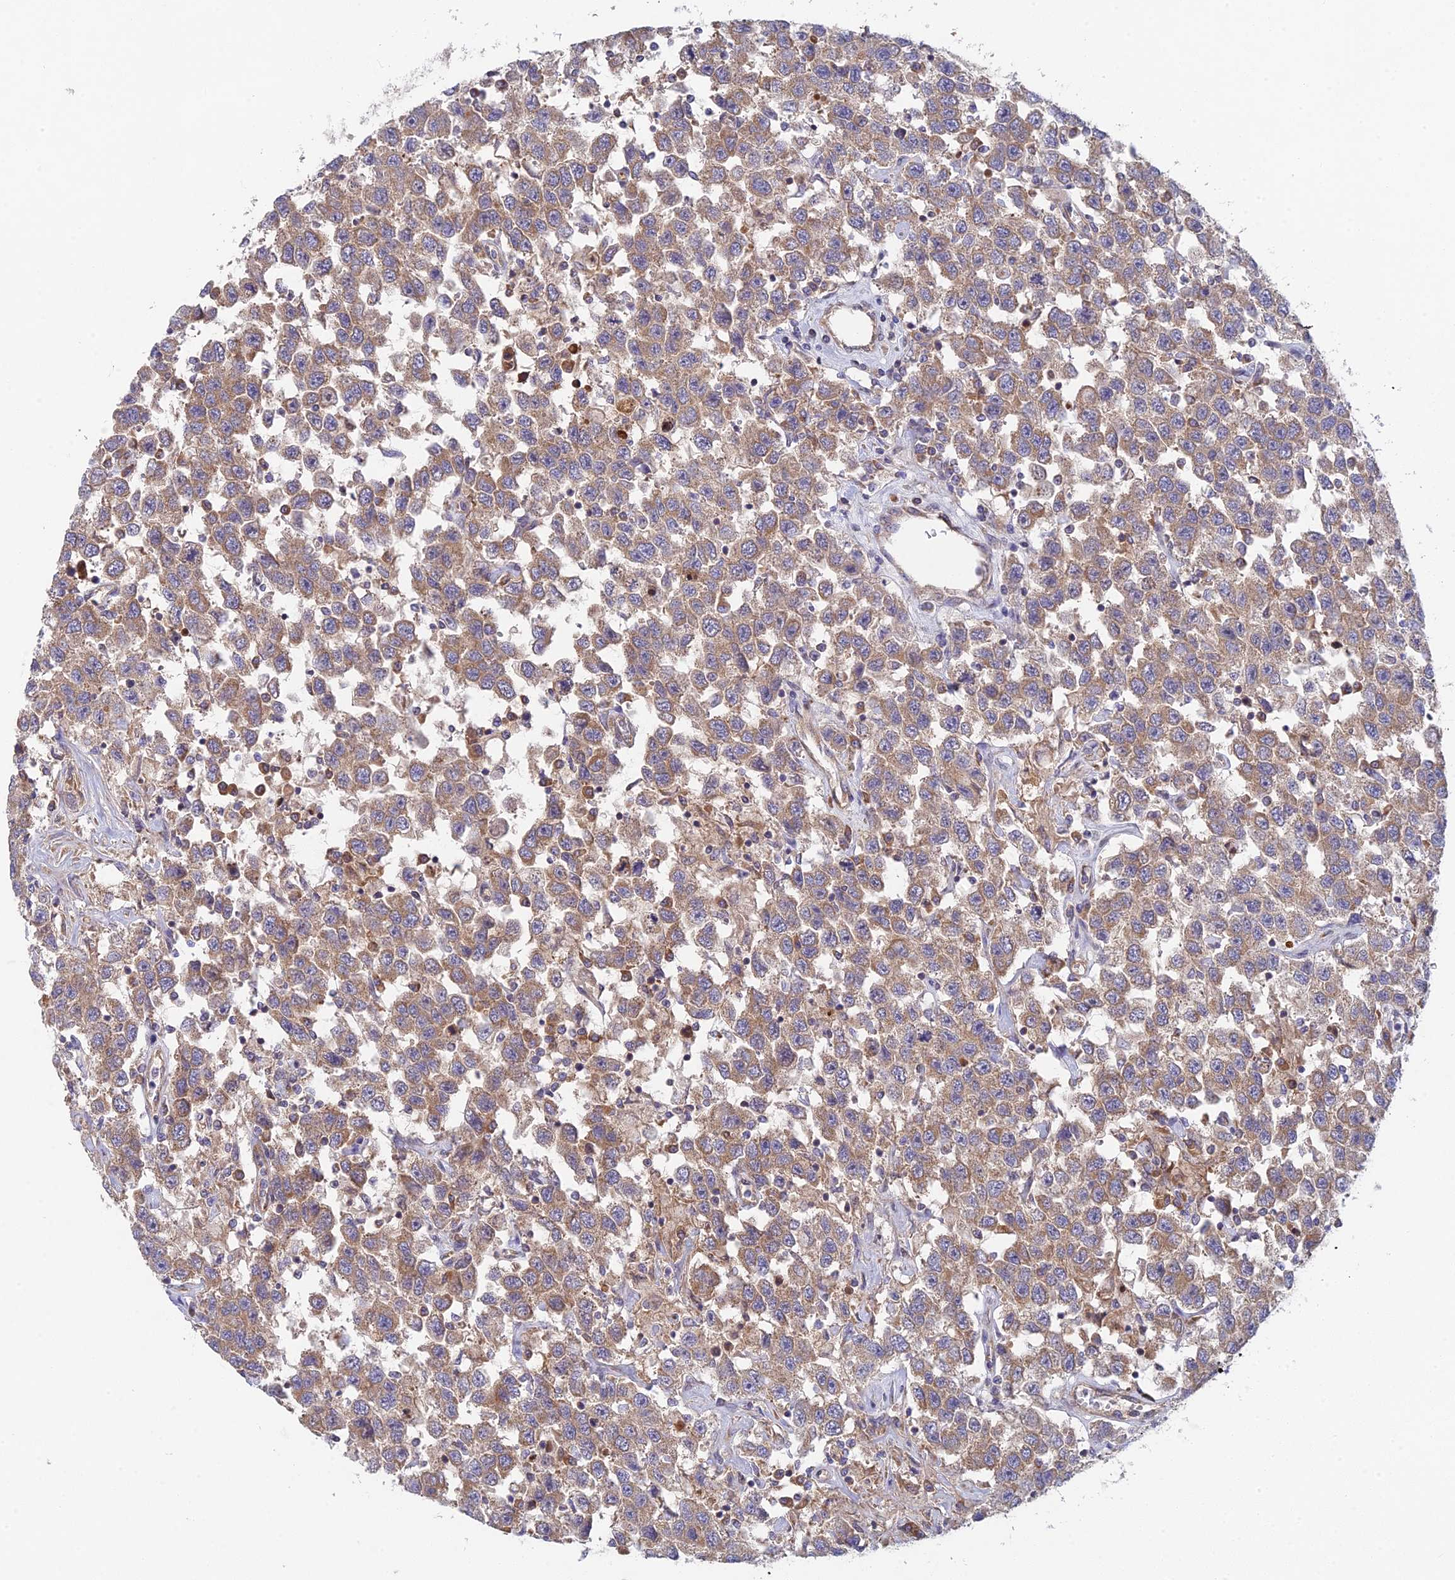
{"staining": {"intensity": "moderate", "quantity": ">75%", "location": "cytoplasmic/membranous"}, "tissue": "testis cancer", "cell_type": "Tumor cells", "image_type": "cancer", "snomed": [{"axis": "morphology", "description": "Seminoma, NOS"}, {"axis": "topography", "description": "Testis"}], "caption": "A brown stain labels moderate cytoplasmic/membranous expression of a protein in human testis cancer tumor cells. (Brightfield microscopy of DAB IHC at high magnification).", "gene": "INCA1", "patient": {"sex": "male", "age": 41}}